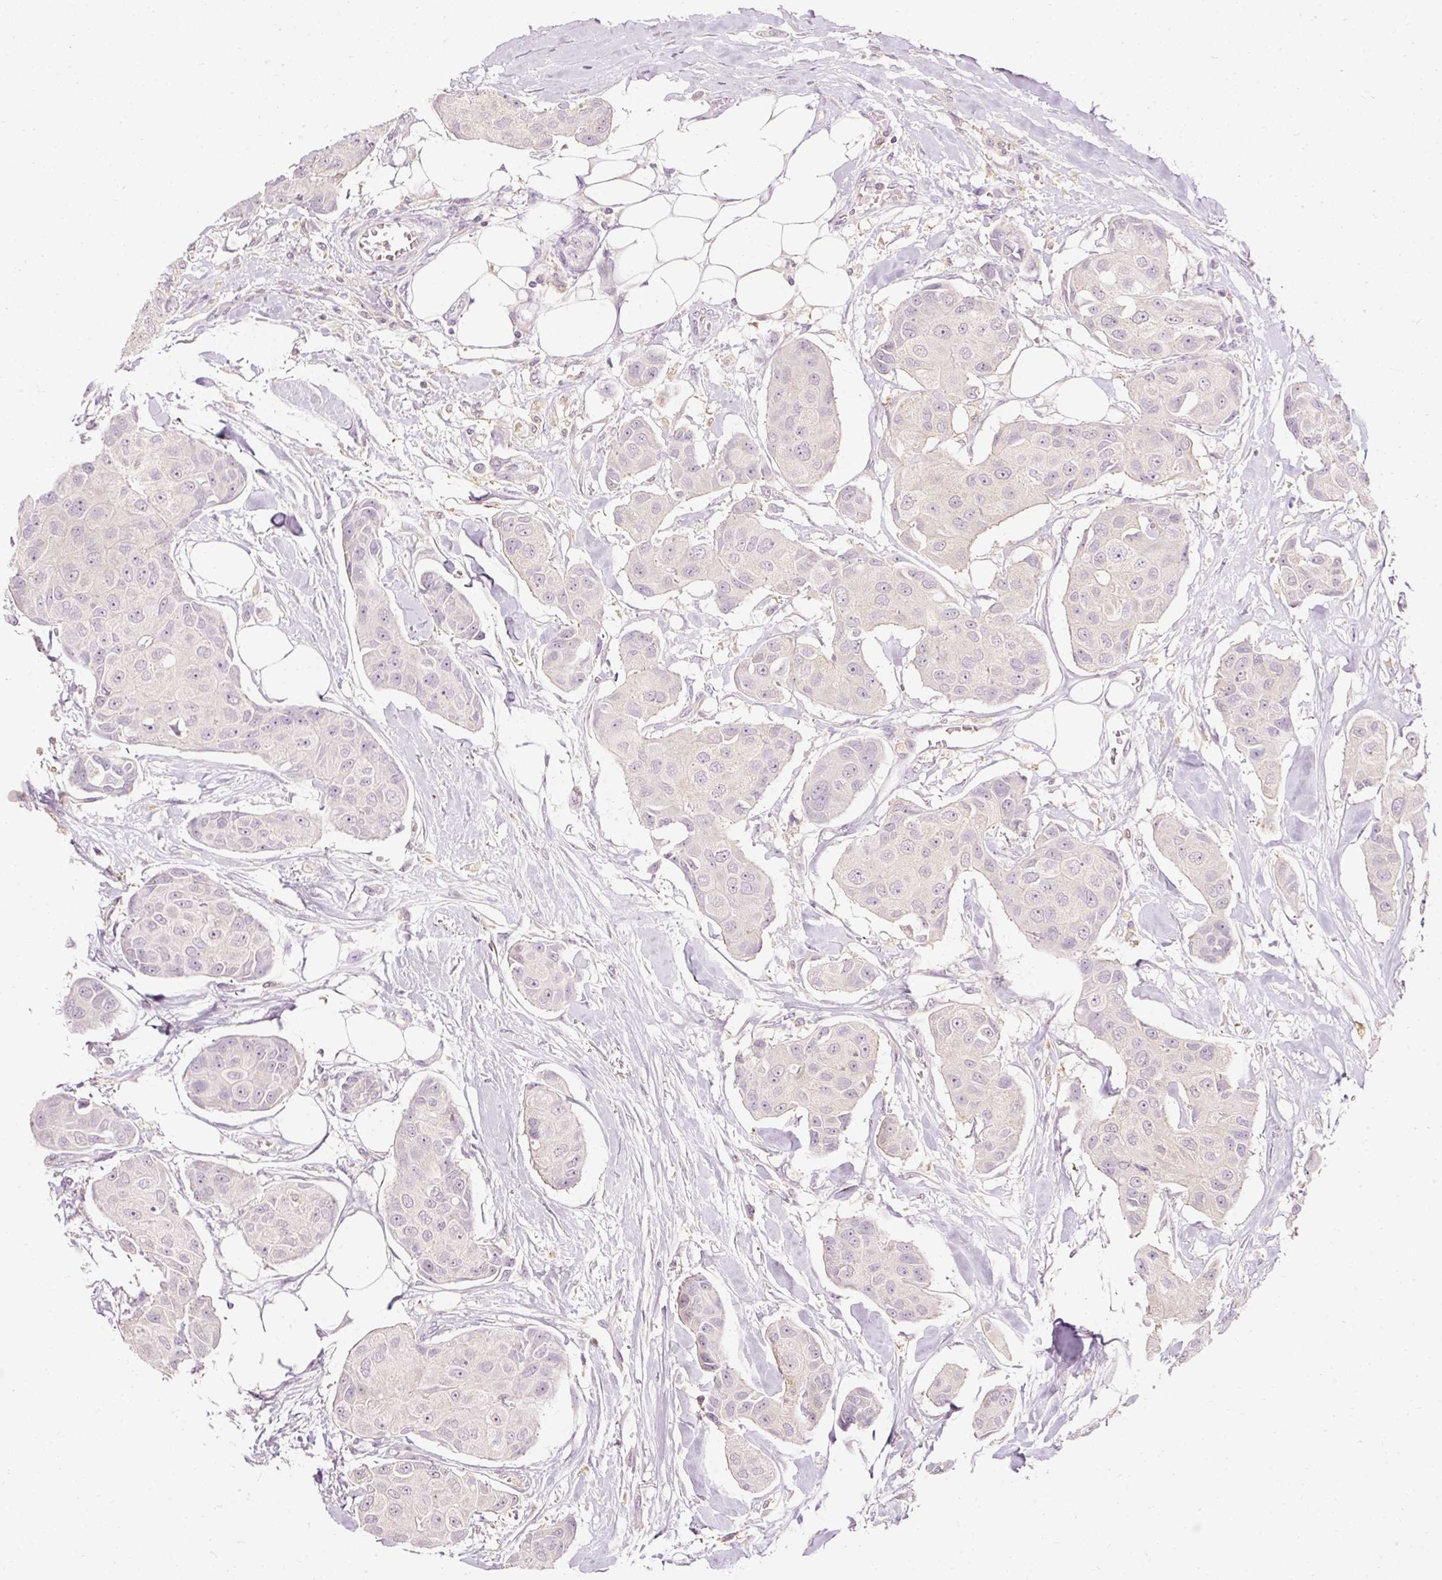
{"staining": {"intensity": "negative", "quantity": "none", "location": "none"}, "tissue": "breast cancer", "cell_type": "Tumor cells", "image_type": "cancer", "snomed": [{"axis": "morphology", "description": "Duct carcinoma"}, {"axis": "topography", "description": "Breast"}, {"axis": "topography", "description": "Lymph node"}], "caption": "The photomicrograph exhibits no staining of tumor cells in infiltrating ductal carcinoma (breast).", "gene": "ARMH3", "patient": {"sex": "female", "age": 80}}